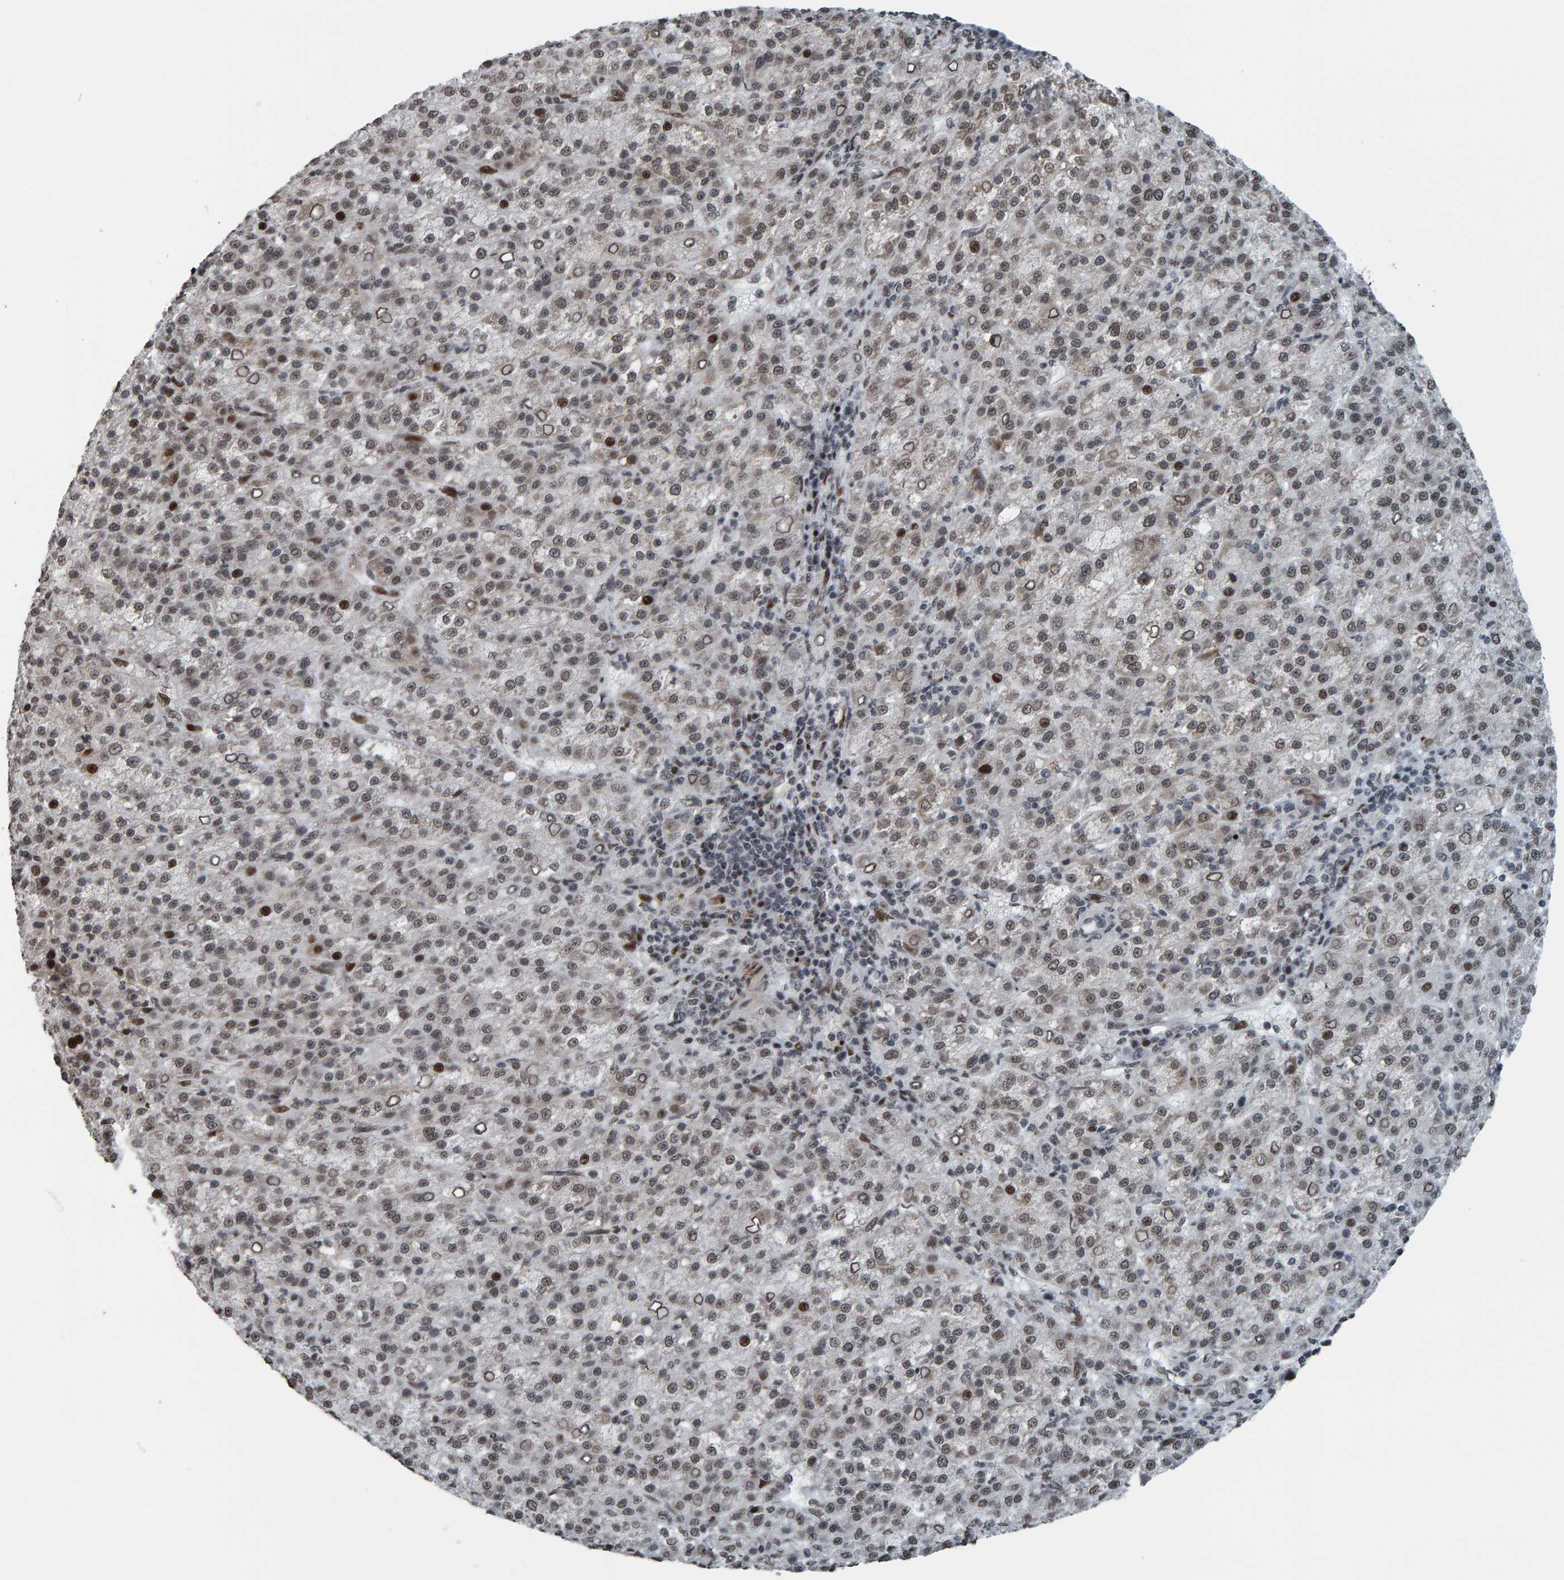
{"staining": {"intensity": "moderate", "quantity": "<25%", "location": "nuclear"}, "tissue": "liver cancer", "cell_type": "Tumor cells", "image_type": "cancer", "snomed": [{"axis": "morphology", "description": "Carcinoma, Hepatocellular, NOS"}, {"axis": "topography", "description": "Liver"}], "caption": "This is a histology image of immunohistochemistry (IHC) staining of liver cancer, which shows moderate positivity in the nuclear of tumor cells.", "gene": "ZNF366", "patient": {"sex": "female", "age": 58}}